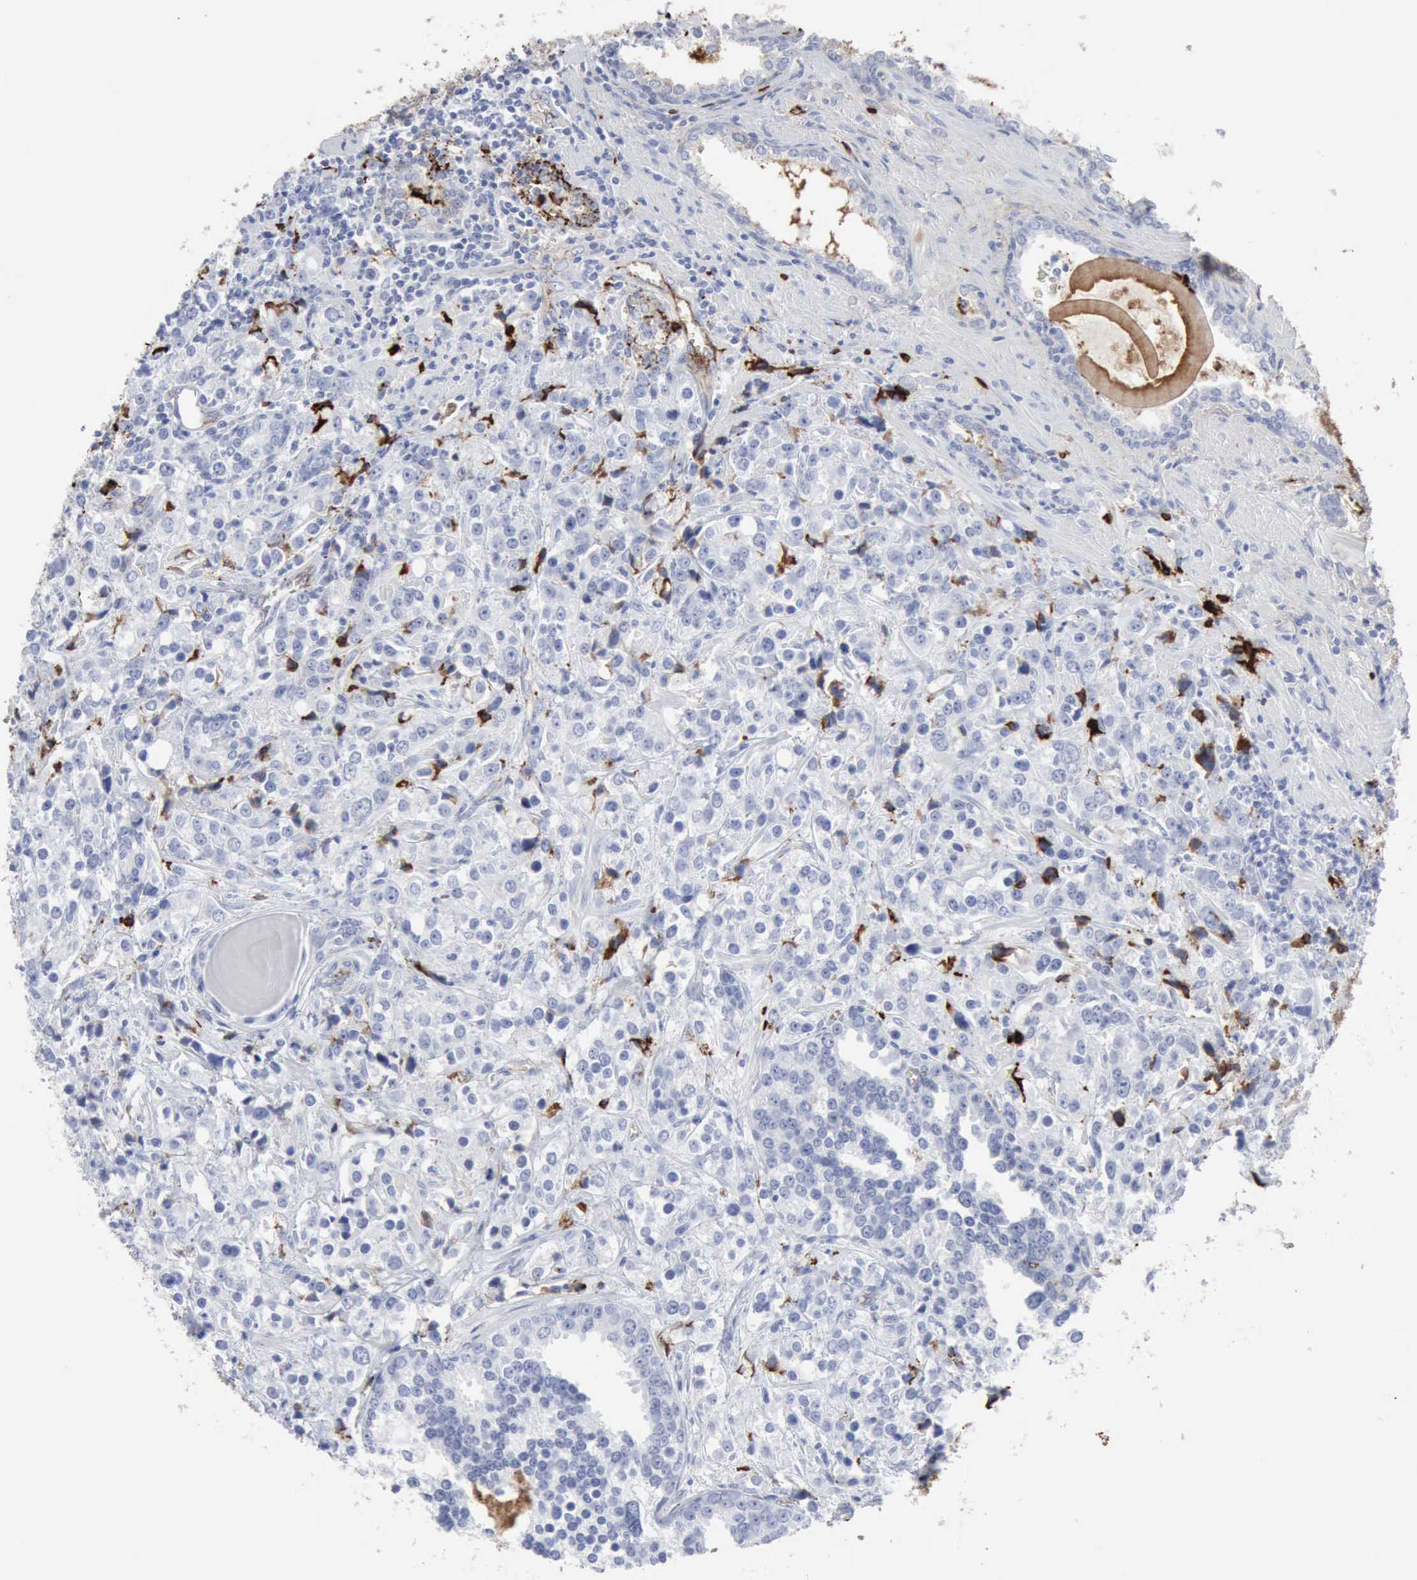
{"staining": {"intensity": "negative", "quantity": "none", "location": "none"}, "tissue": "prostate cancer", "cell_type": "Tumor cells", "image_type": "cancer", "snomed": [{"axis": "morphology", "description": "Adenocarcinoma, High grade"}, {"axis": "topography", "description": "Prostate"}], "caption": "The image exhibits no staining of tumor cells in prostate cancer. (DAB immunohistochemistry (IHC) with hematoxylin counter stain).", "gene": "C4BPA", "patient": {"sex": "male", "age": 71}}